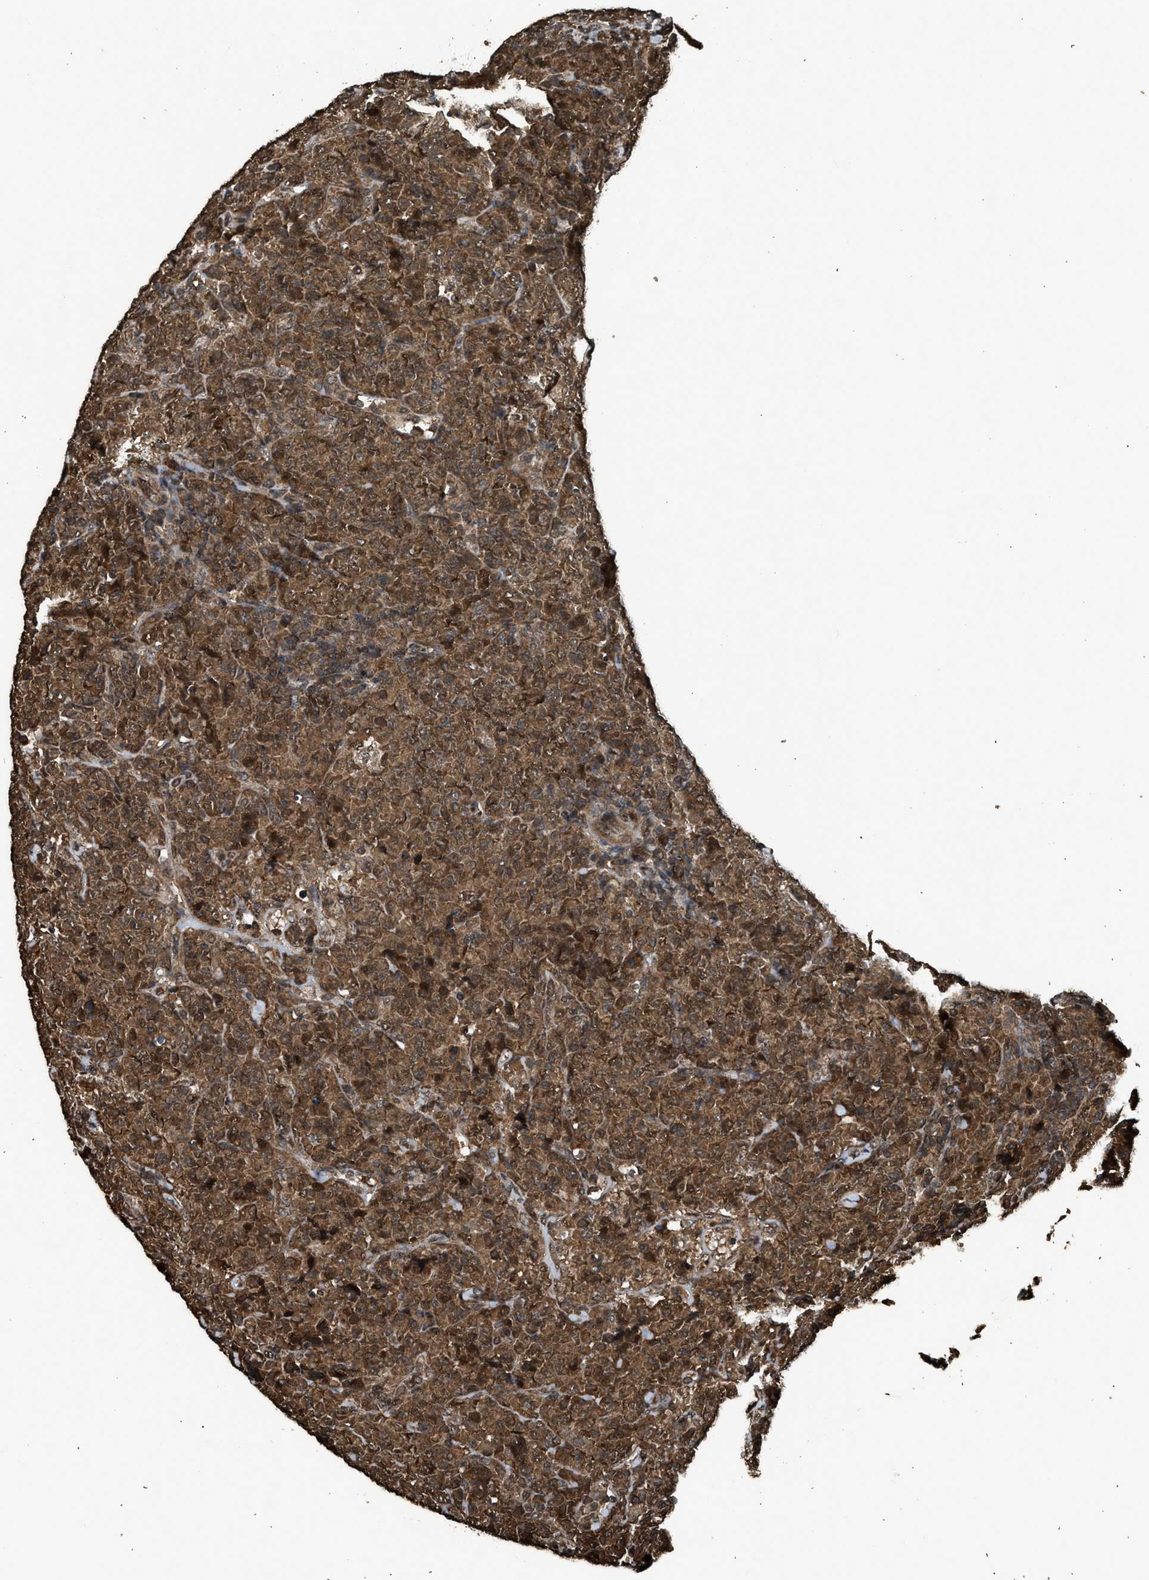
{"staining": {"intensity": "moderate", "quantity": ">75%", "location": "cytoplasmic/membranous"}, "tissue": "lymphoma", "cell_type": "Tumor cells", "image_type": "cancer", "snomed": [{"axis": "morphology", "description": "Malignant lymphoma, non-Hodgkin's type, High grade"}, {"axis": "topography", "description": "Tonsil"}], "caption": "There is medium levels of moderate cytoplasmic/membranous staining in tumor cells of lymphoma, as demonstrated by immunohistochemical staining (brown color).", "gene": "MYBL2", "patient": {"sex": "female", "age": 36}}